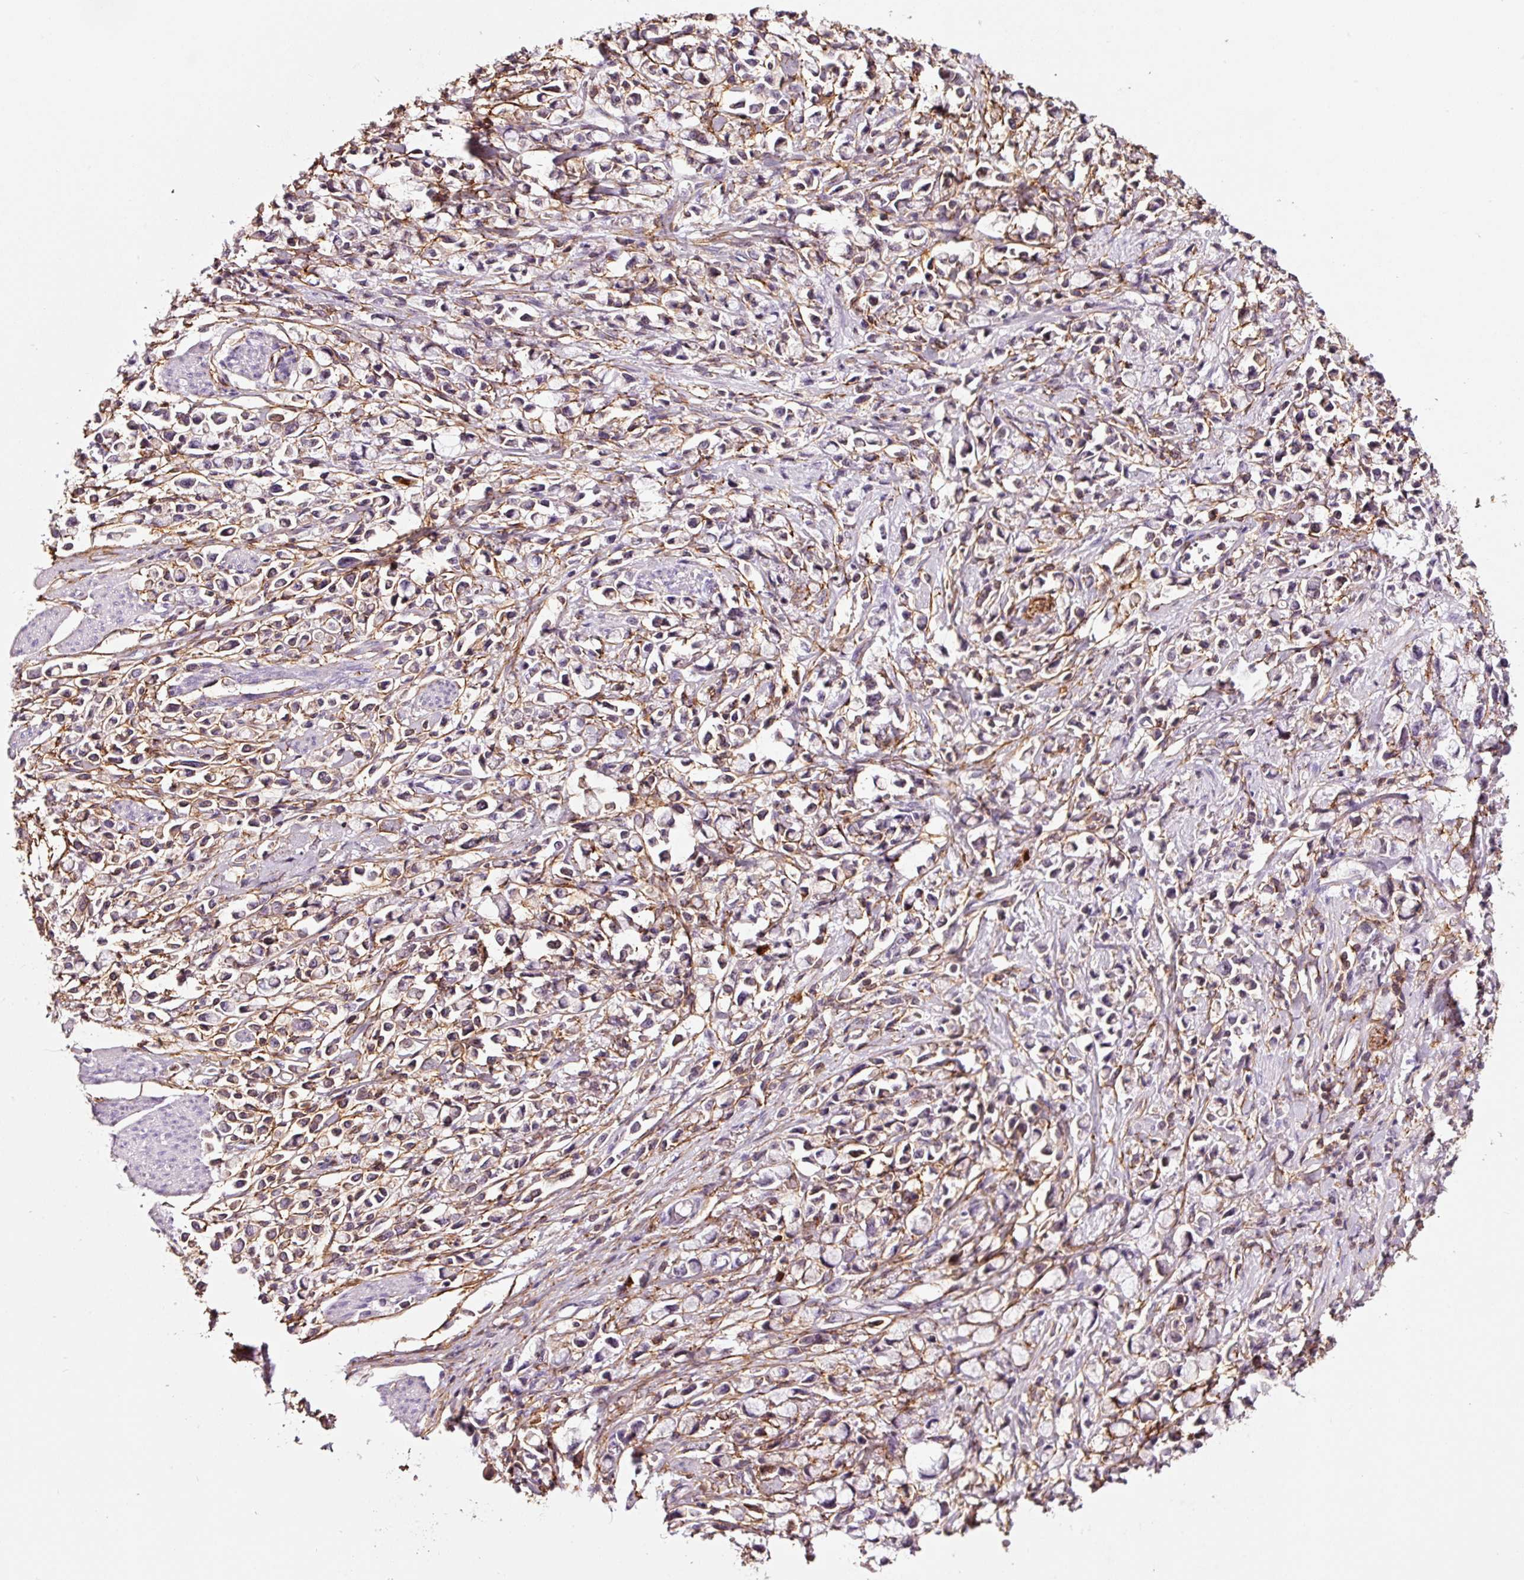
{"staining": {"intensity": "moderate", "quantity": "25%-75%", "location": "cytoplasmic/membranous"}, "tissue": "stomach cancer", "cell_type": "Tumor cells", "image_type": "cancer", "snomed": [{"axis": "morphology", "description": "Adenocarcinoma, NOS"}, {"axis": "topography", "description": "Stomach"}], "caption": "Human stomach cancer stained with a brown dye reveals moderate cytoplasmic/membranous positive expression in about 25%-75% of tumor cells.", "gene": "ADD3", "patient": {"sex": "female", "age": 81}}